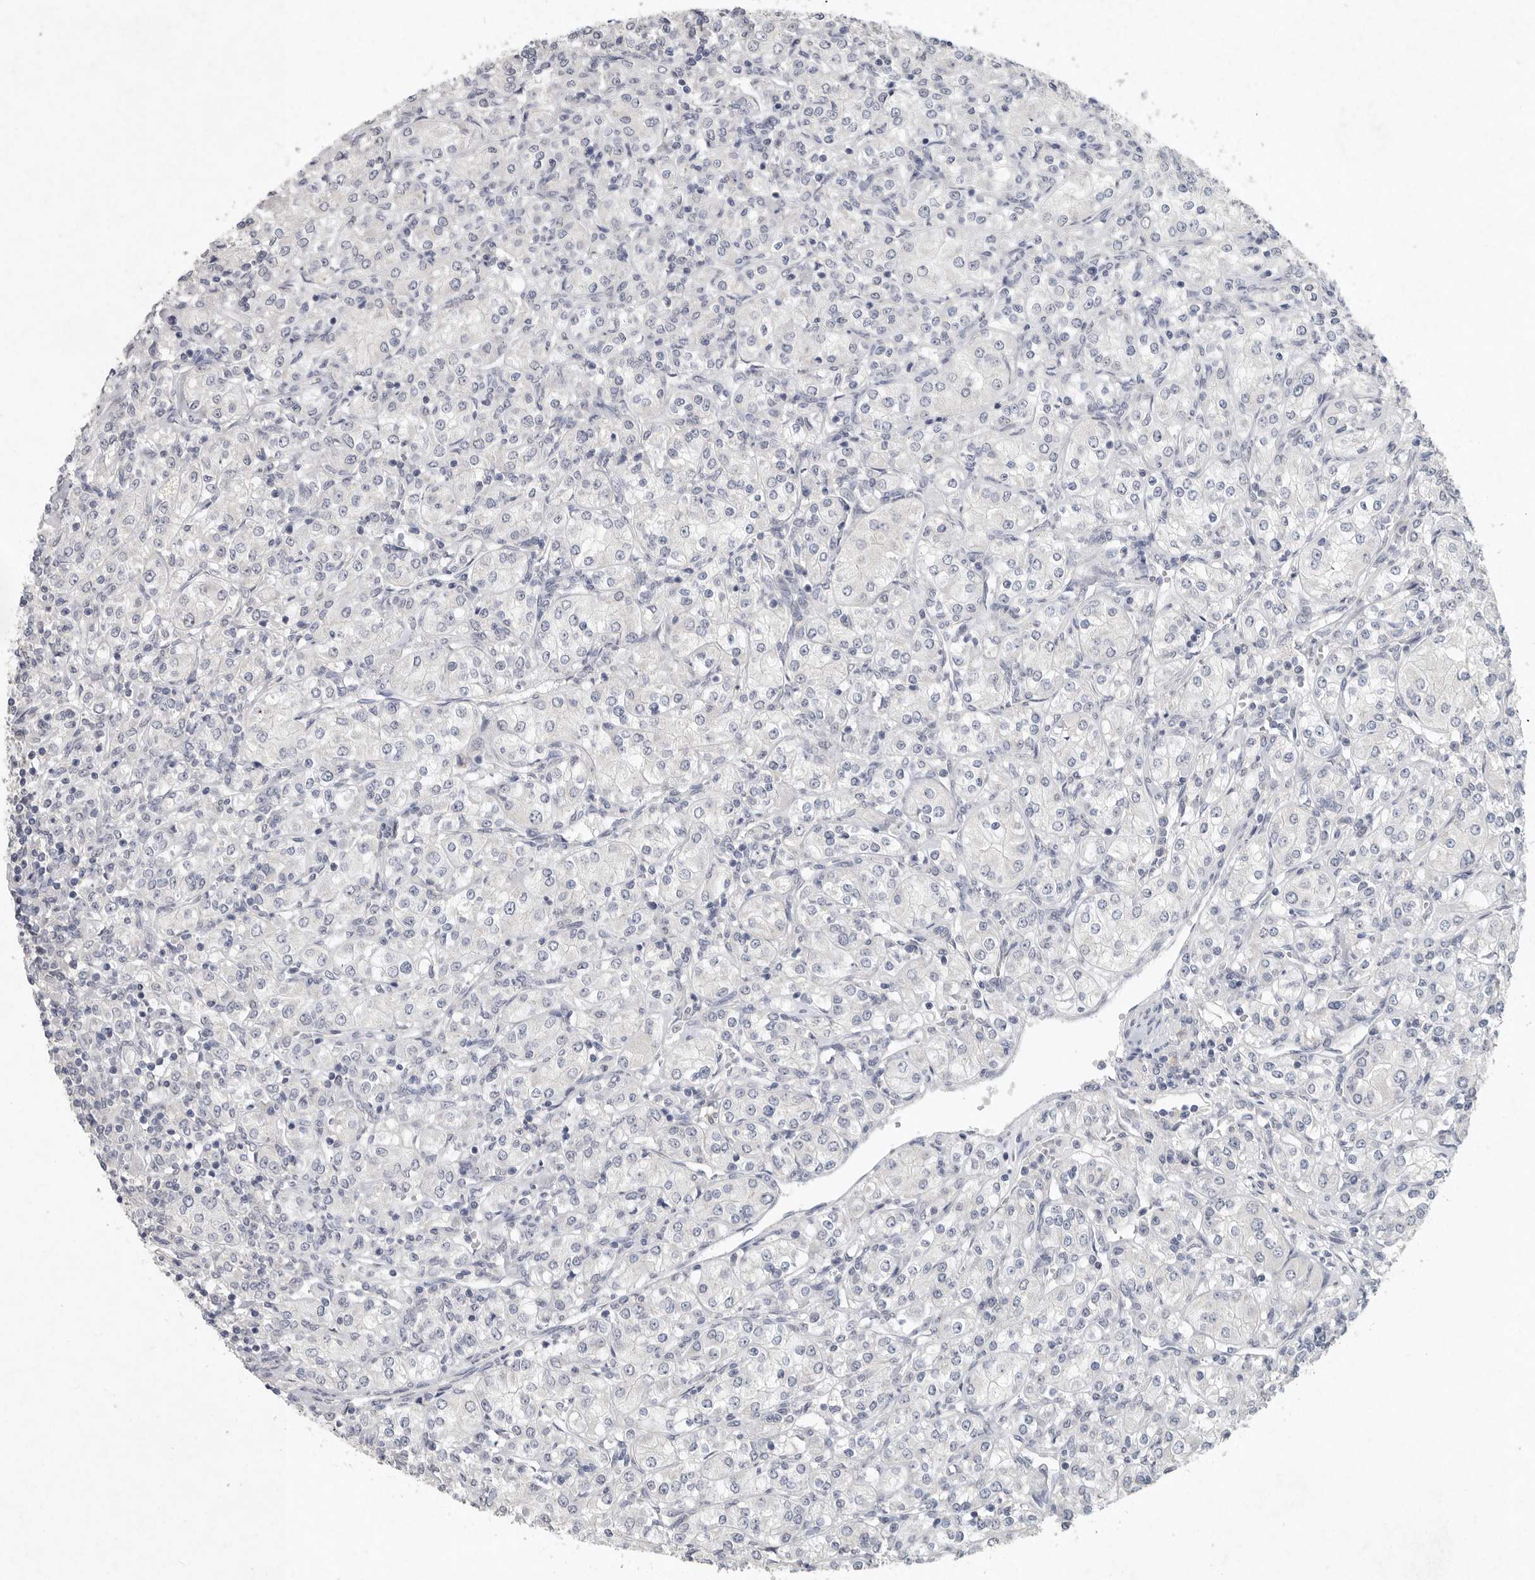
{"staining": {"intensity": "negative", "quantity": "none", "location": "none"}, "tissue": "renal cancer", "cell_type": "Tumor cells", "image_type": "cancer", "snomed": [{"axis": "morphology", "description": "Adenocarcinoma, NOS"}, {"axis": "topography", "description": "Kidney"}], "caption": "An immunohistochemistry image of renal cancer is shown. There is no staining in tumor cells of renal cancer.", "gene": "REG4", "patient": {"sex": "male", "age": 77}}